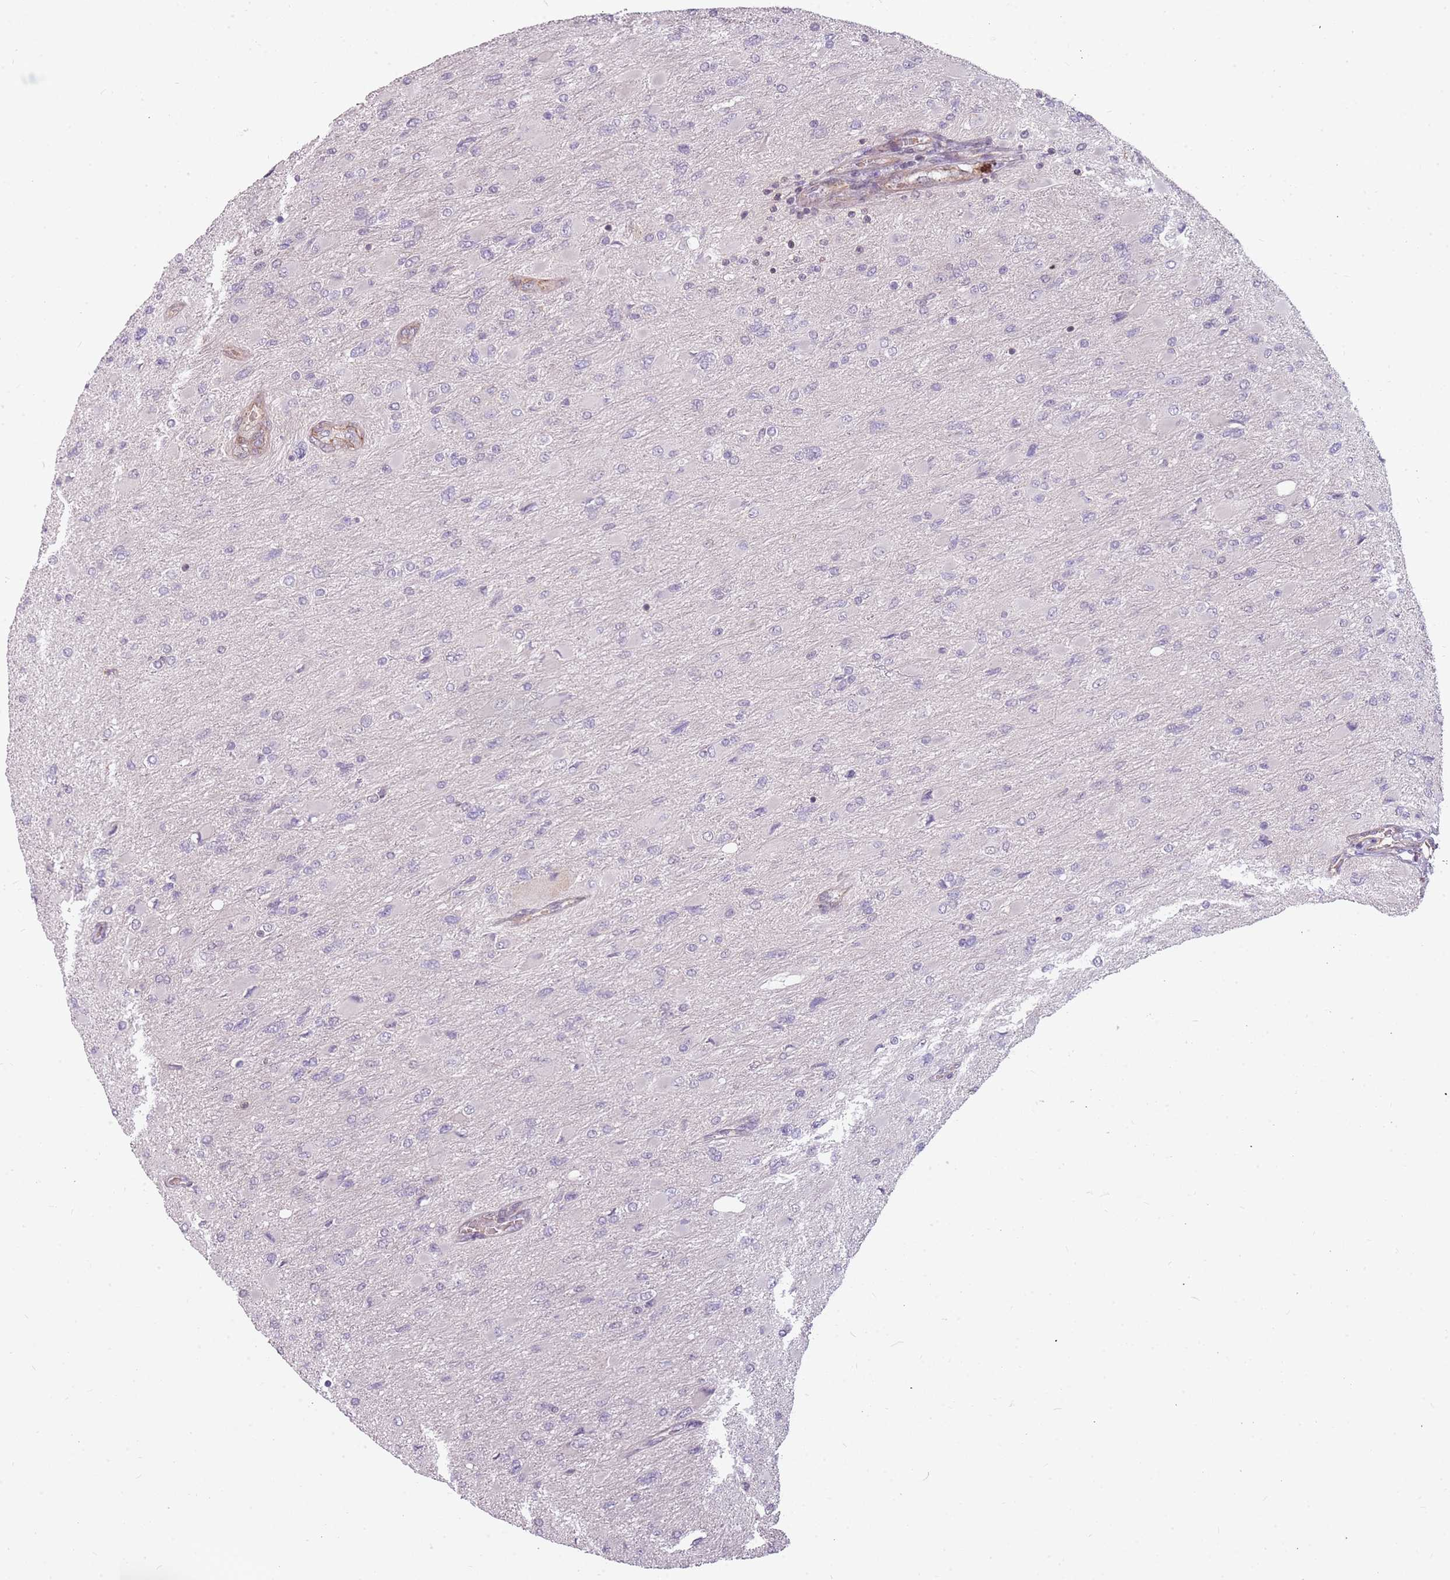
{"staining": {"intensity": "negative", "quantity": "none", "location": "none"}, "tissue": "glioma", "cell_type": "Tumor cells", "image_type": "cancer", "snomed": [{"axis": "morphology", "description": "Glioma, malignant, High grade"}, {"axis": "topography", "description": "Cerebral cortex"}], "caption": "The immunohistochemistry micrograph has no significant positivity in tumor cells of glioma tissue. (Stains: DAB (3,3'-diaminobenzidine) IHC with hematoxylin counter stain, Microscopy: brightfield microscopy at high magnification).", "gene": "PPP1R14C", "patient": {"sex": "female", "age": 36}}